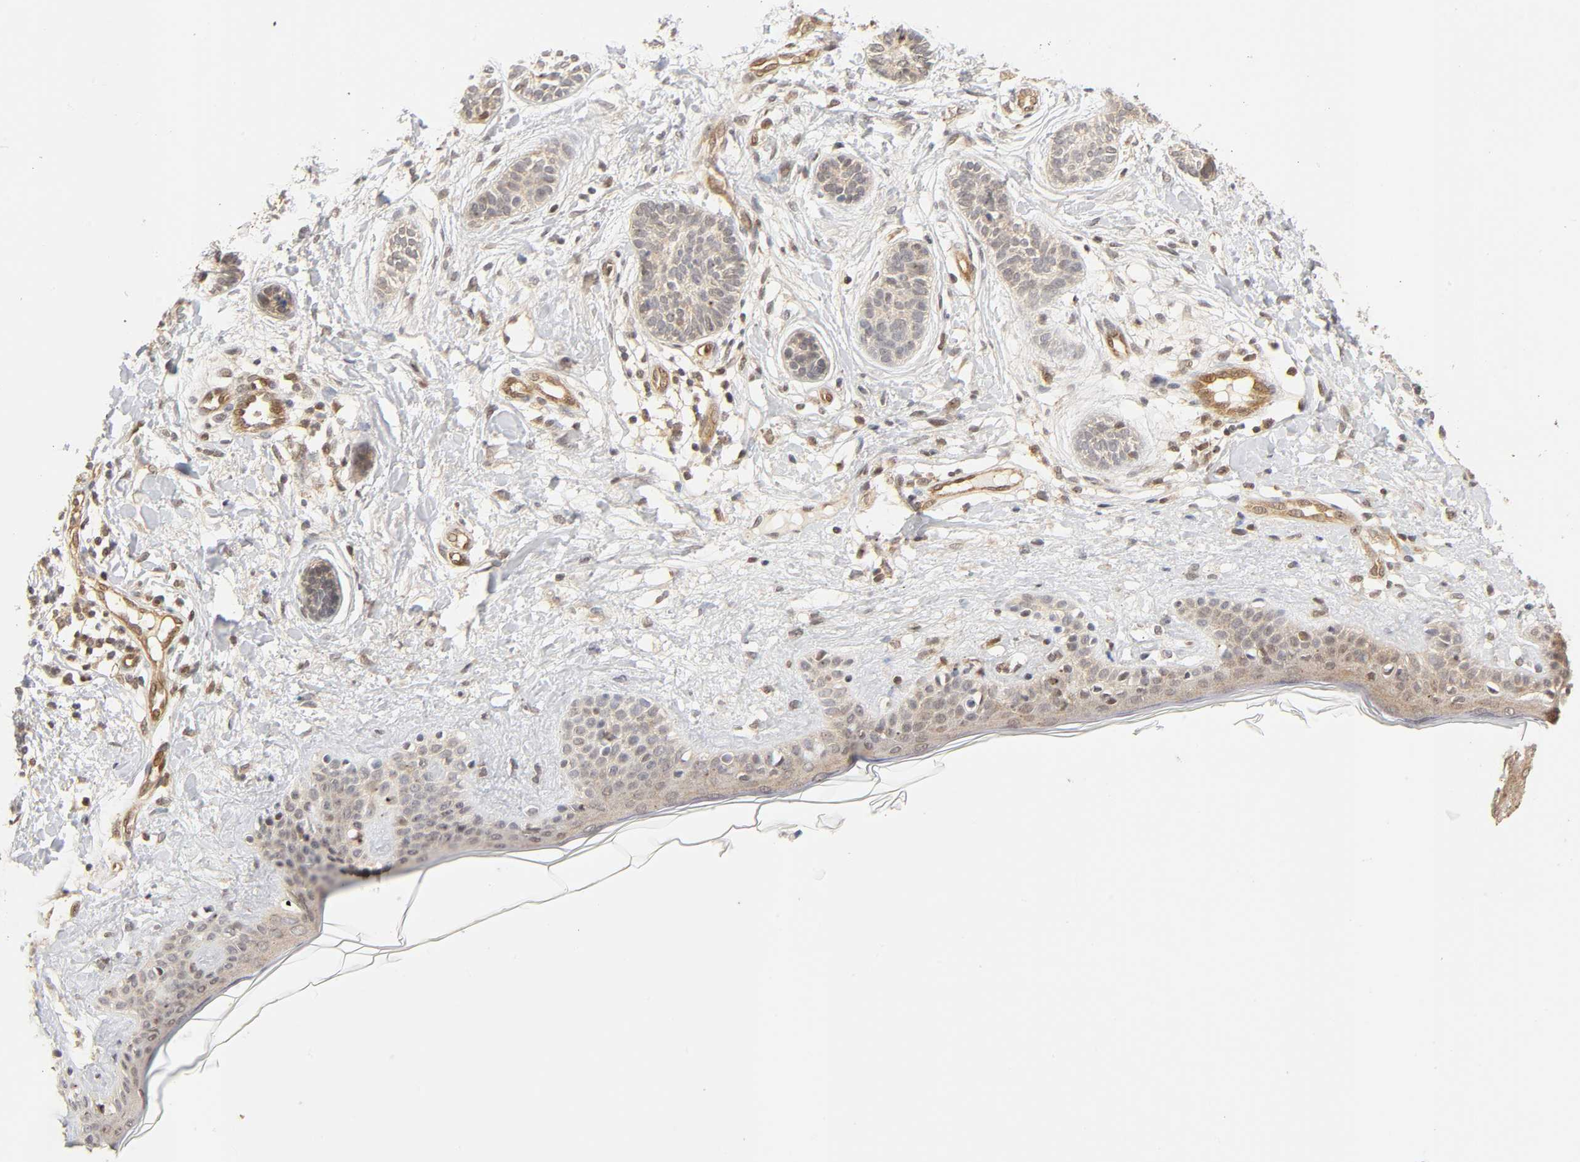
{"staining": {"intensity": "weak", "quantity": "<25%", "location": "cytoplasmic/membranous,nuclear"}, "tissue": "skin cancer", "cell_type": "Tumor cells", "image_type": "cancer", "snomed": [{"axis": "morphology", "description": "Normal tissue, NOS"}, {"axis": "morphology", "description": "Basal cell carcinoma"}, {"axis": "topography", "description": "Skin"}], "caption": "There is no significant positivity in tumor cells of skin cancer.", "gene": "CDC37", "patient": {"sex": "male", "age": 63}}